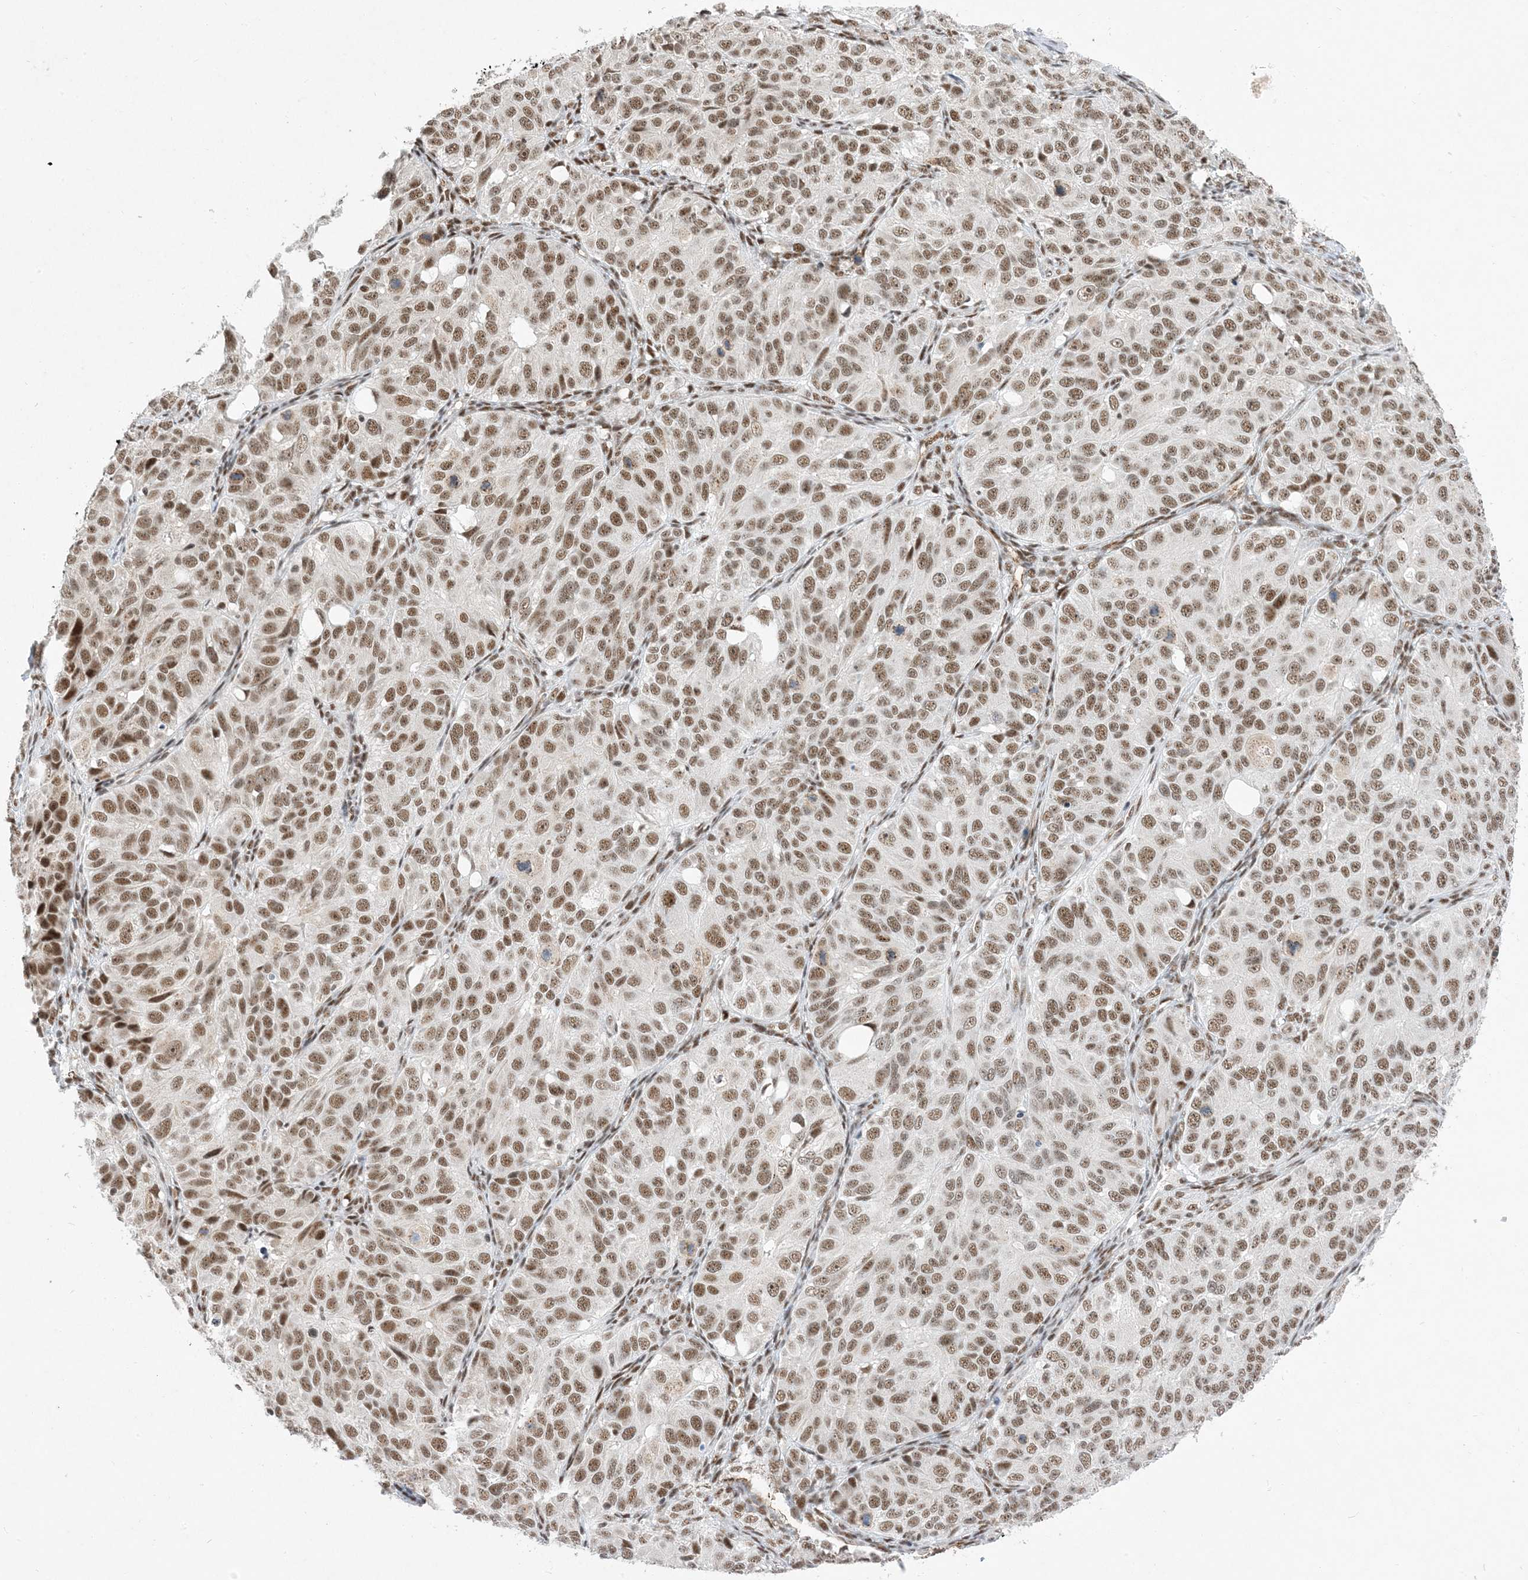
{"staining": {"intensity": "moderate", "quantity": ">75%", "location": "nuclear"}, "tissue": "ovarian cancer", "cell_type": "Tumor cells", "image_type": "cancer", "snomed": [{"axis": "morphology", "description": "Carcinoma, endometroid"}, {"axis": "topography", "description": "Ovary"}], "caption": "Protein positivity by immunohistochemistry (IHC) exhibits moderate nuclear staining in about >75% of tumor cells in ovarian endometroid carcinoma. (brown staining indicates protein expression, while blue staining denotes nuclei).", "gene": "SF3A3", "patient": {"sex": "female", "age": 51}}